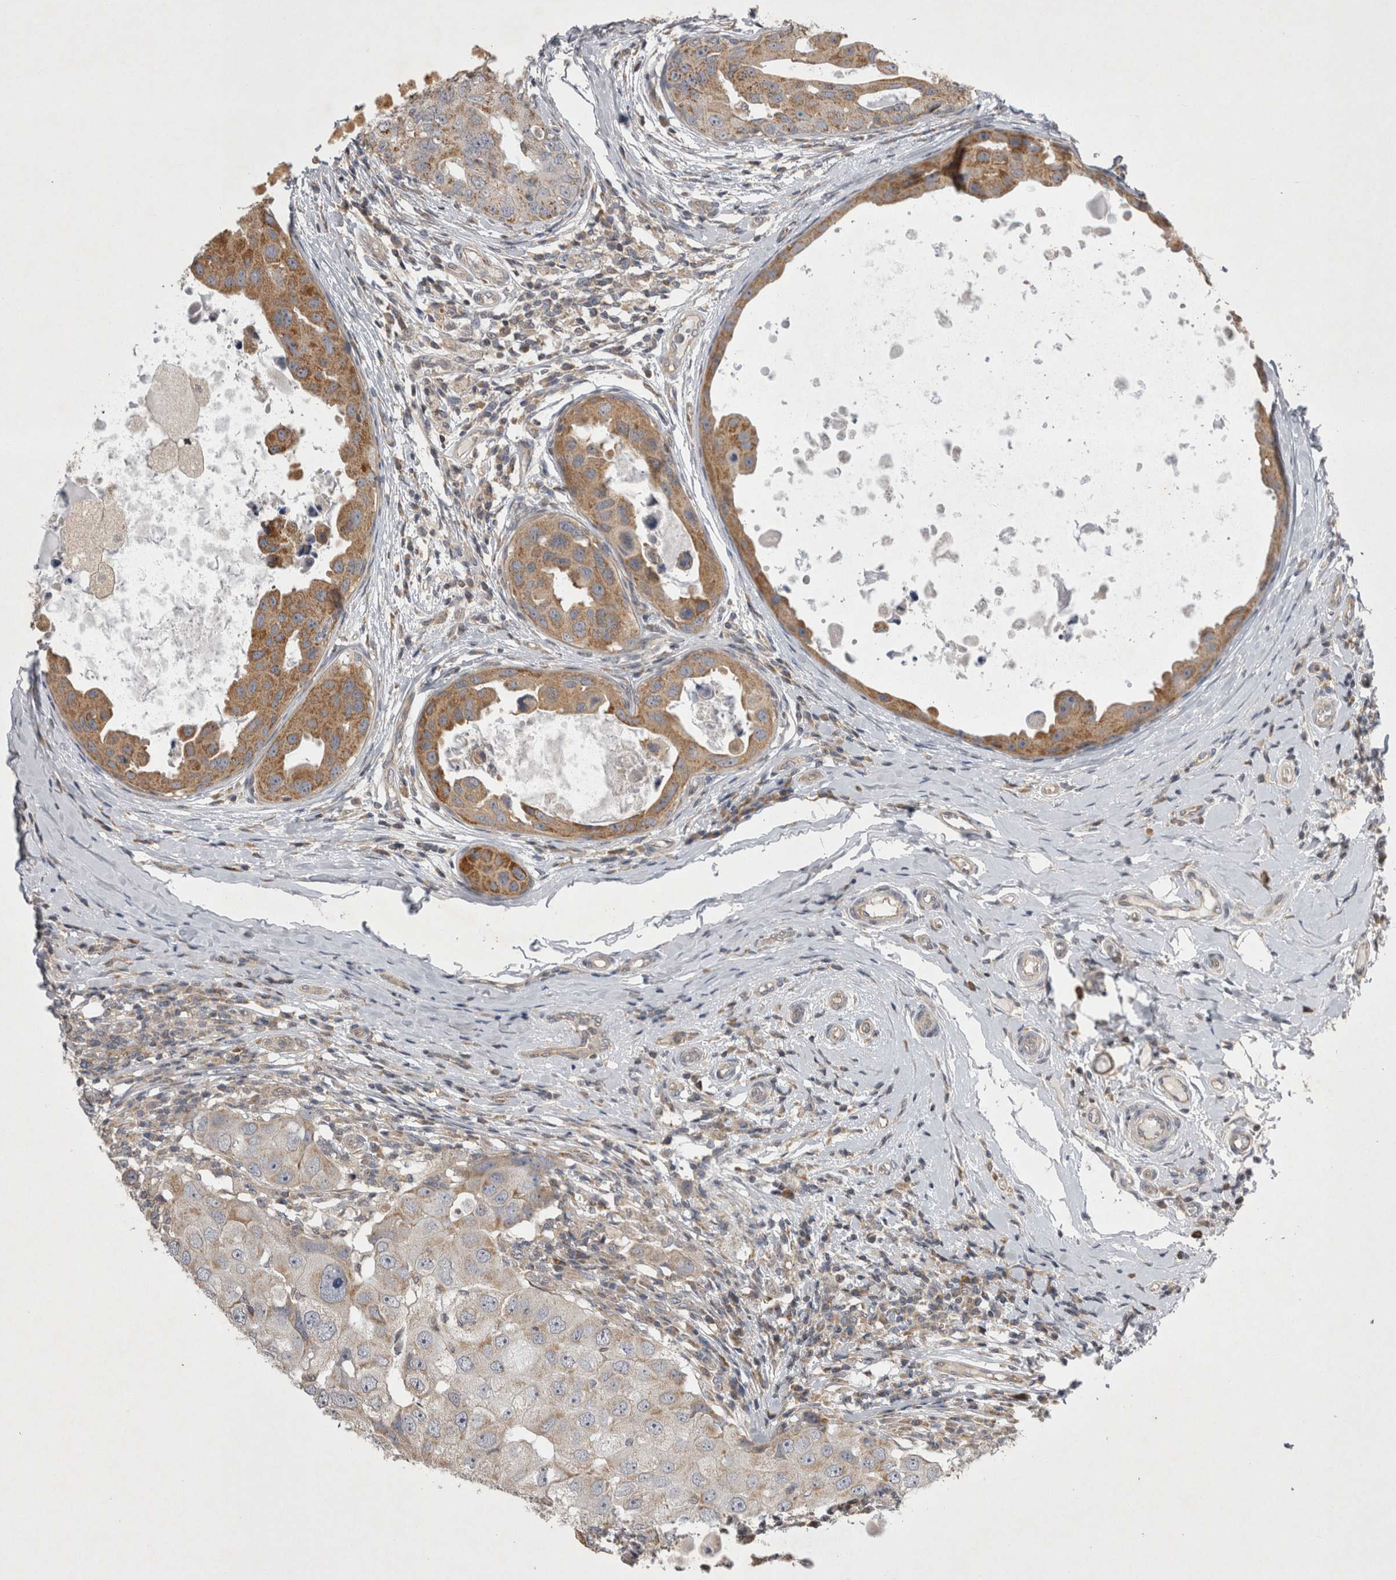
{"staining": {"intensity": "moderate", "quantity": "25%-75%", "location": "cytoplasmic/membranous"}, "tissue": "breast cancer", "cell_type": "Tumor cells", "image_type": "cancer", "snomed": [{"axis": "morphology", "description": "Duct carcinoma"}, {"axis": "topography", "description": "Breast"}], "caption": "IHC histopathology image of neoplastic tissue: breast cancer (infiltrating ductal carcinoma) stained using IHC demonstrates medium levels of moderate protein expression localized specifically in the cytoplasmic/membranous of tumor cells, appearing as a cytoplasmic/membranous brown color.", "gene": "TSPOAP1", "patient": {"sex": "female", "age": 27}}